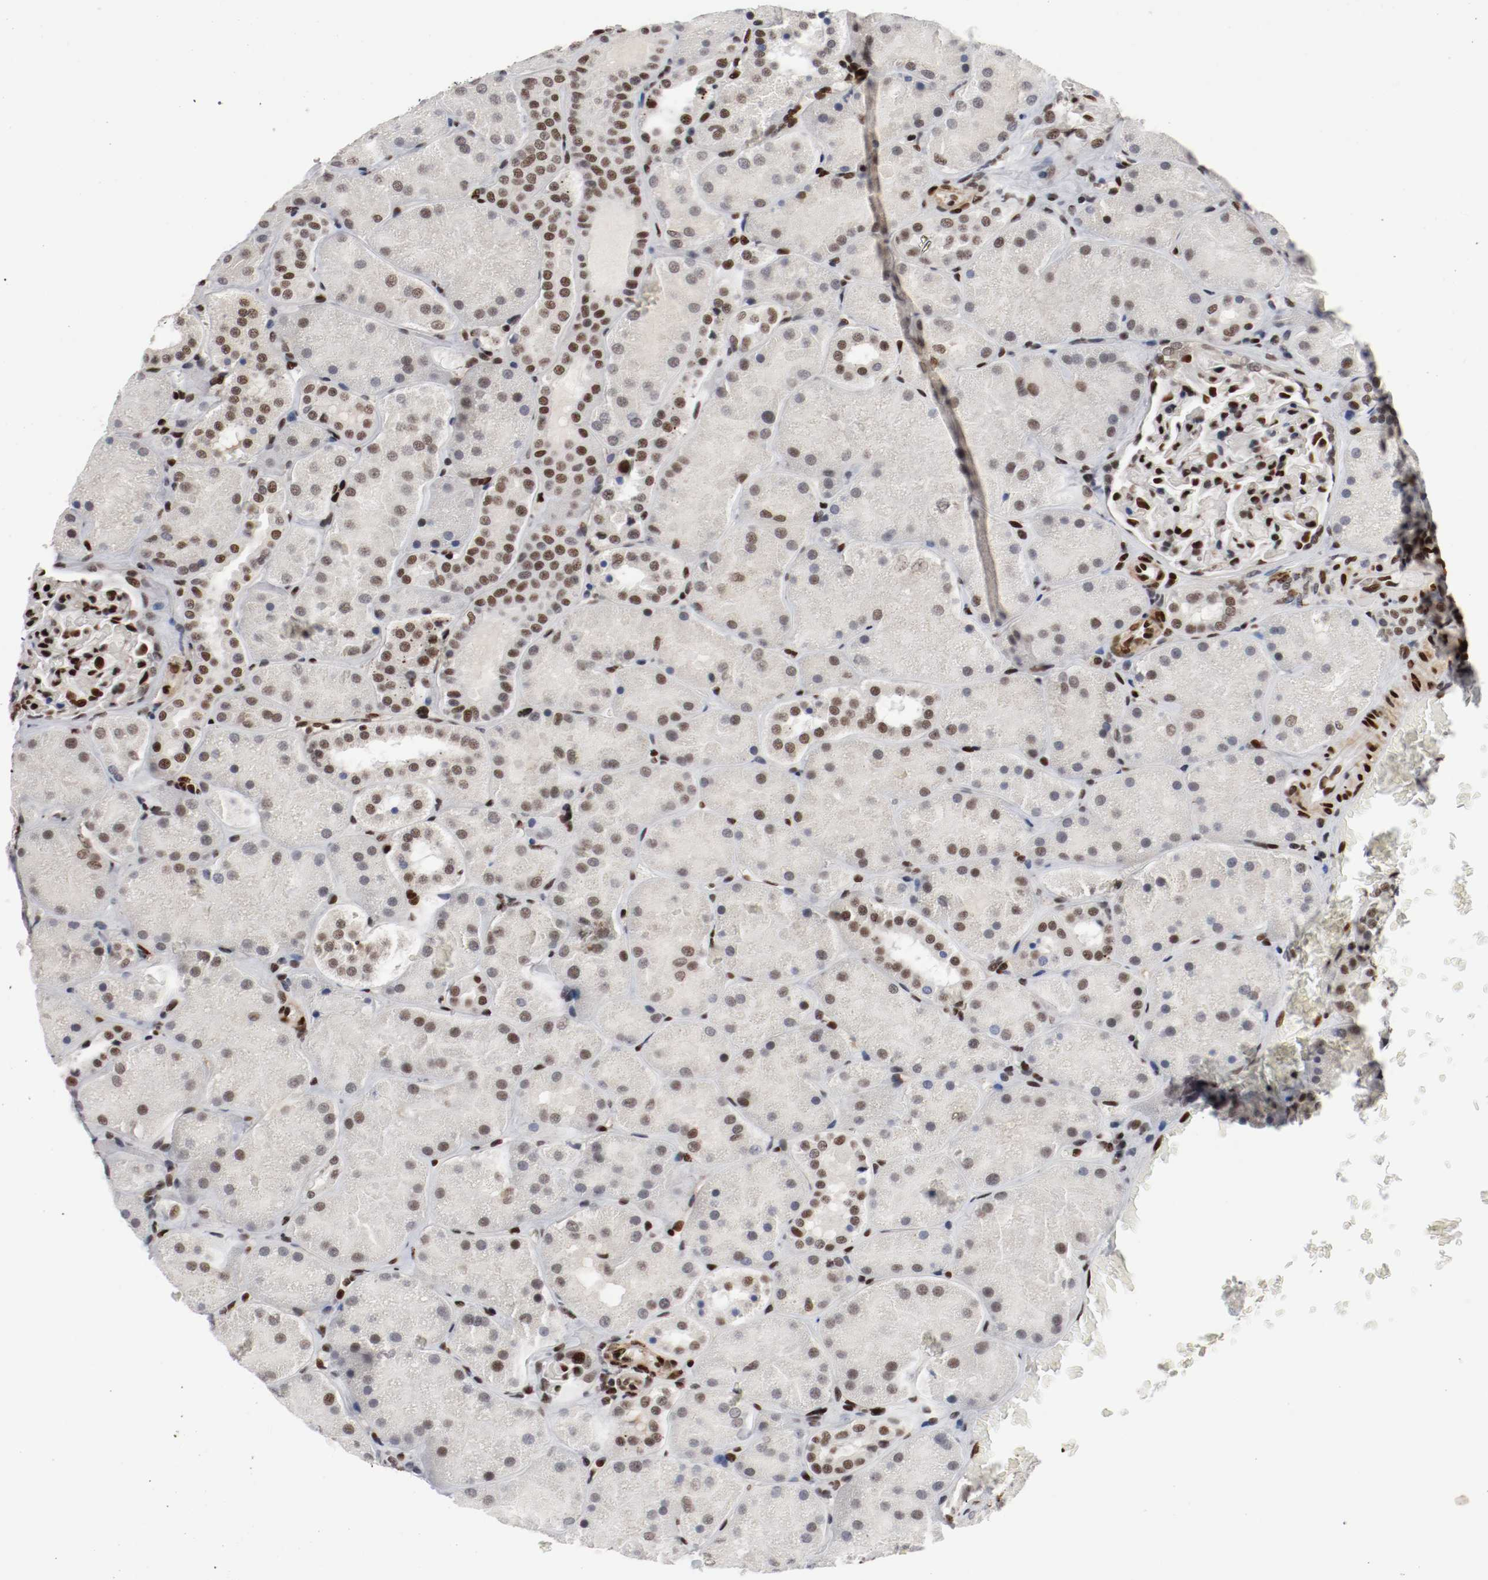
{"staining": {"intensity": "strong", "quantity": ">75%", "location": "nuclear"}, "tissue": "kidney", "cell_type": "Cells in glomeruli", "image_type": "normal", "snomed": [{"axis": "morphology", "description": "Normal tissue, NOS"}, {"axis": "topography", "description": "Kidney"}], "caption": "Unremarkable kidney exhibits strong nuclear expression in approximately >75% of cells in glomeruli (DAB IHC with brightfield microscopy, high magnification)..", "gene": "MEF2D", "patient": {"sex": "male", "age": 28}}